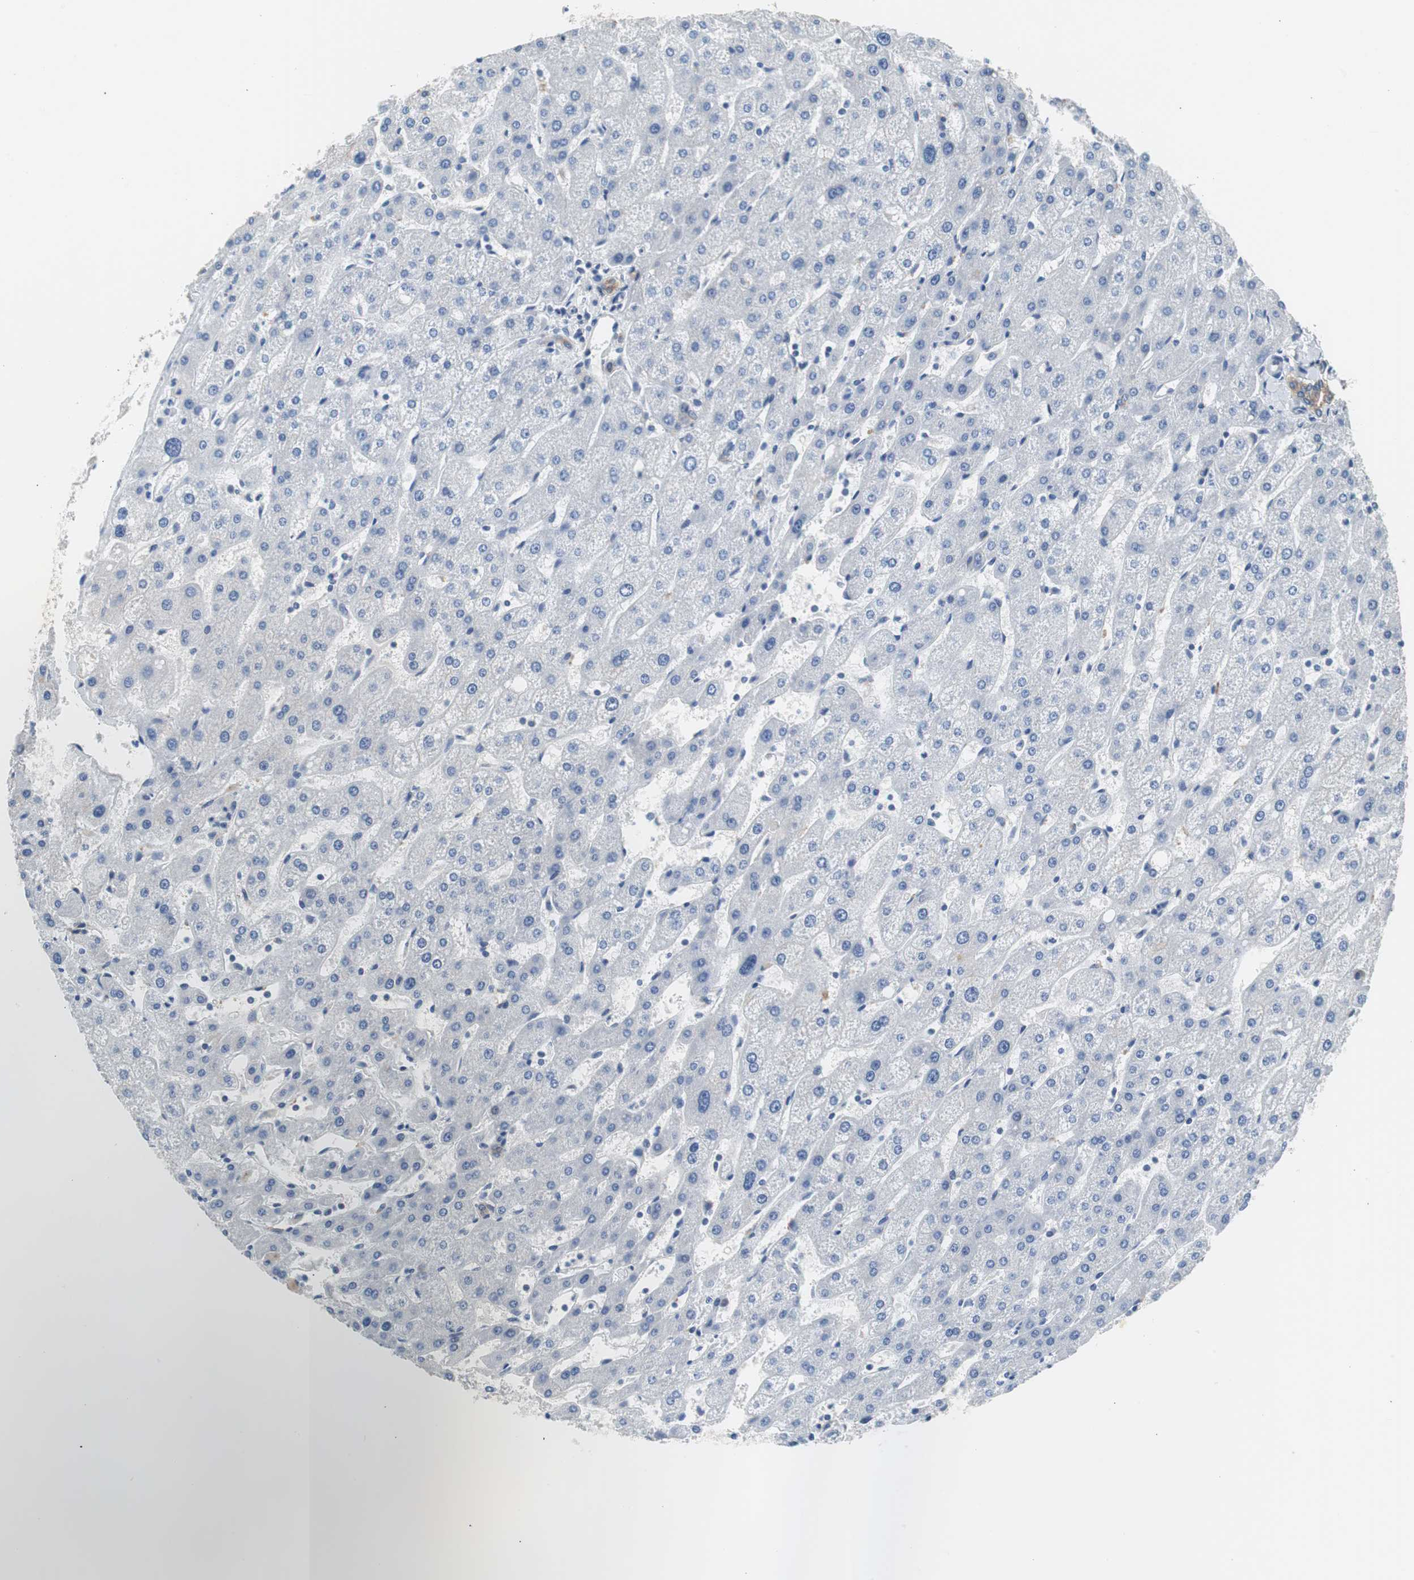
{"staining": {"intensity": "weak", "quantity": ">75%", "location": "cytoplasmic/membranous"}, "tissue": "liver", "cell_type": "Cholangiocytes", "image_type": "normal", "snomed": [{"axis": "morphology", "description": "Normal tissue, NOS"}, {"axis": "topography", "description": "Liver"}], "caption": "Cholangiocytes display weak cytoplasmic/membranous positivity in approximately >75% of cells in normal liver. (IHC, brightfield microscopy, high magnification).", "gene": "KIF3B", "patient": {"sex": "male", "age": 67}}